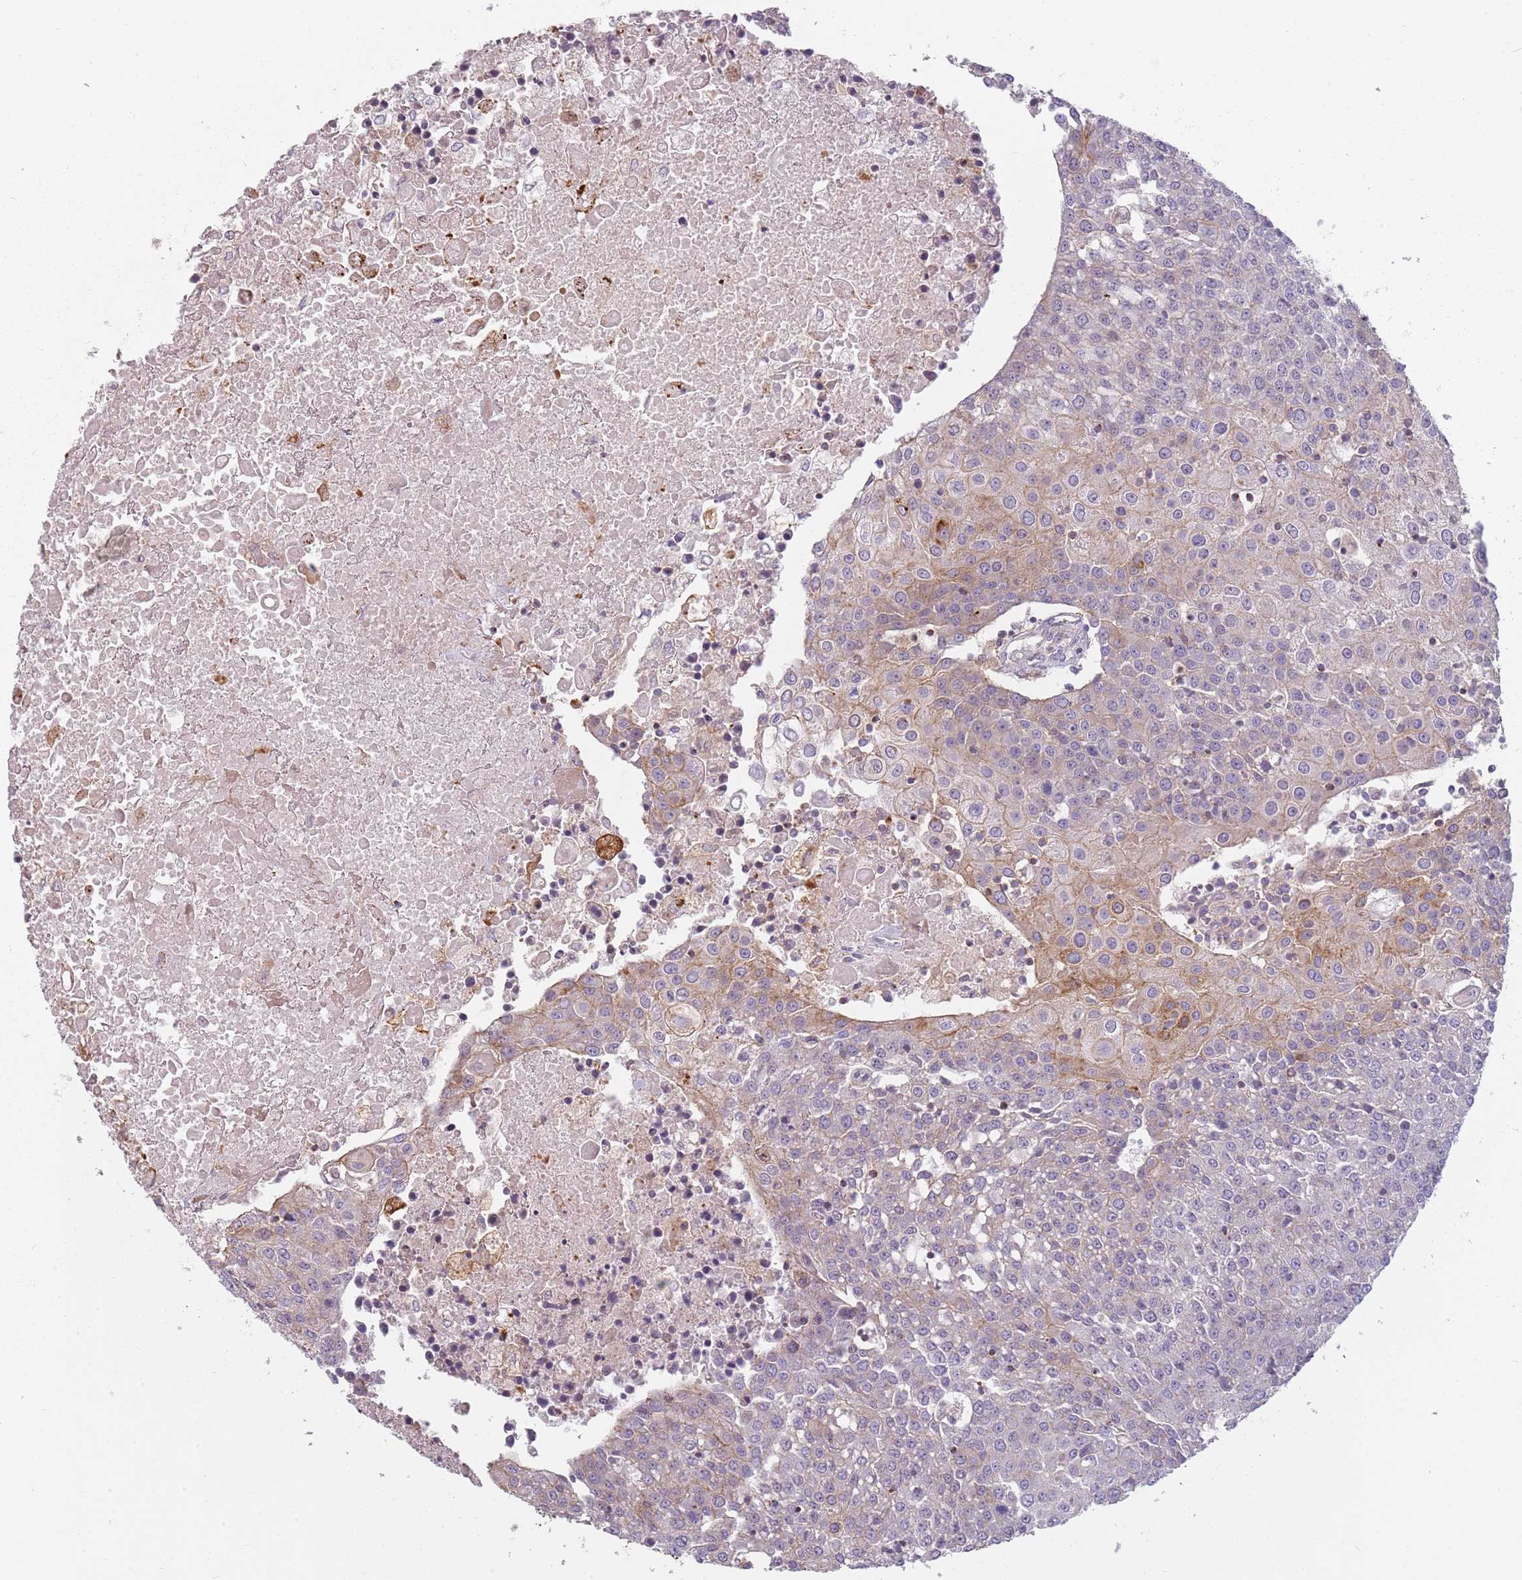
{"staining": {"intensity": "weak", "quantity": "<25%", "location": "cytoplasmic/membranous"}, "tissue": "urothelial cancer", "cell_type": "Tumor cells", "image_type": "cancer", "snomed": [{"axis": "morphology", "description": "Urothelial carcinoma, High grade"}, {"axis": "topography", "description": "Urinary bladder"}], "caption": "This is a micrograph of IHC staining of urothelial cancer, which shows no staining in tumor cells.", "gene": "PPP1R14C", "patient": {"sex": "female", "age": 85}}